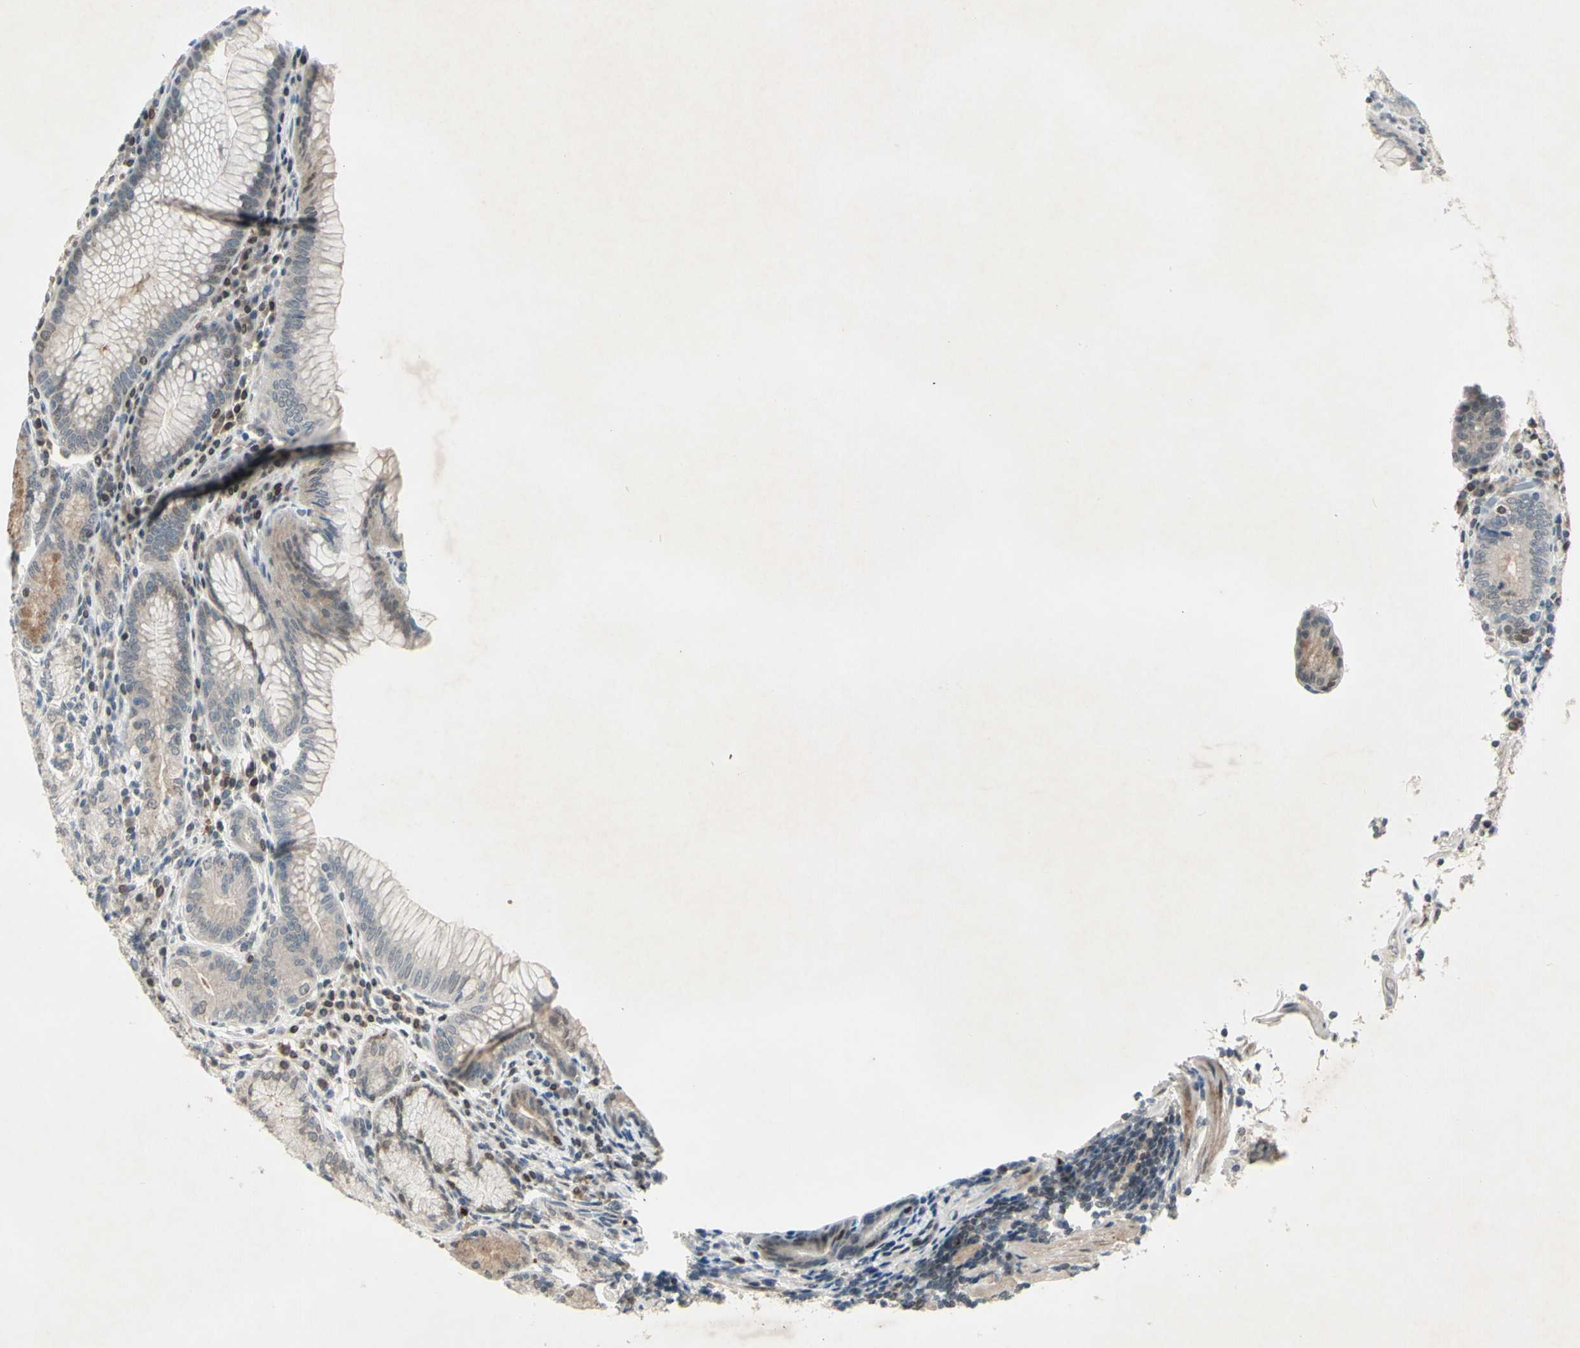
{"staining": {"intensity": "weak", "quantity": ">75%", "location": "cytoplasmic/membranous,nuclear"}, "tissue": "stomach", "cell_type": "Glandular cells", "image_type": "normal", "snomed": [{"axis": "morphology", "description": "Normal tissue, NOS"}, {"axis": "topography", "description": "Stomach, lower"}], "caption": "An image of stomach stained for a protein displays weak cytoplasmic/membranous,nuclear brown staining in glandular cells. (brown staining indicates protein expression, while blue staining denotes nuclei).", "gene": "FGFR2", "patient": {"sex": "female", "age": 76}}